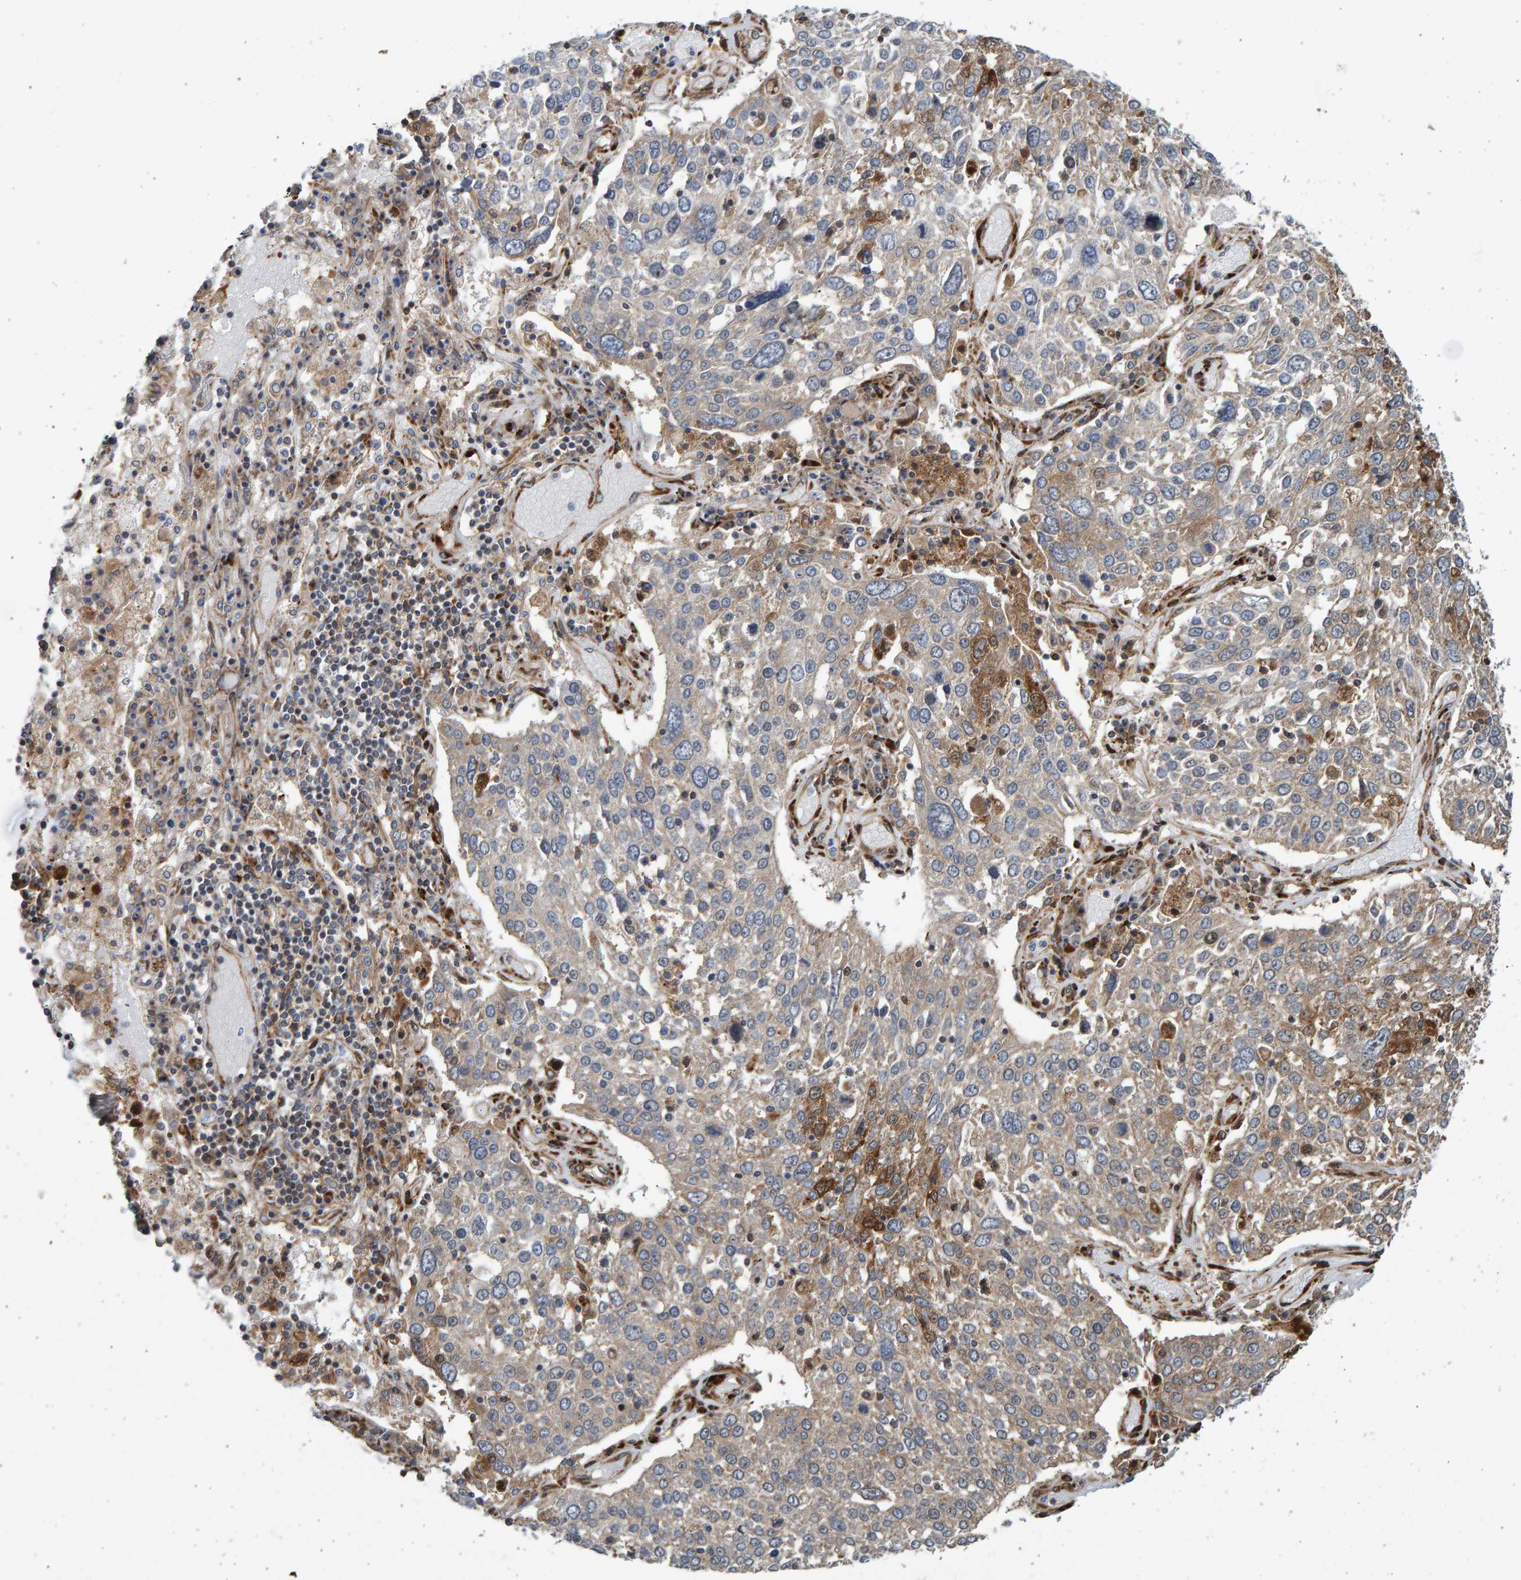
{"staining": {"intensity": "strong", "quantity": "<25%", "location": "cytoplasmic/membranous"}, "tissue": "lung cancer", "cell_type": "Tumor cells", "image_type": "cancer", "snomed": [{"axis": "morphology", "description": "Squamous cell carcinoma, NOS"}, {"axis": "topography", "description": "Lung"}], "caption": "This photomicrograph demonstrates IHC staining of human lung cancer (squamous cell carcinoma), with medium strong cytoplasmic/membranous positivity in approximately <25% of tumor cells.", "gene": "LRBA", "patient": {"sex": "male", "age": 65}}